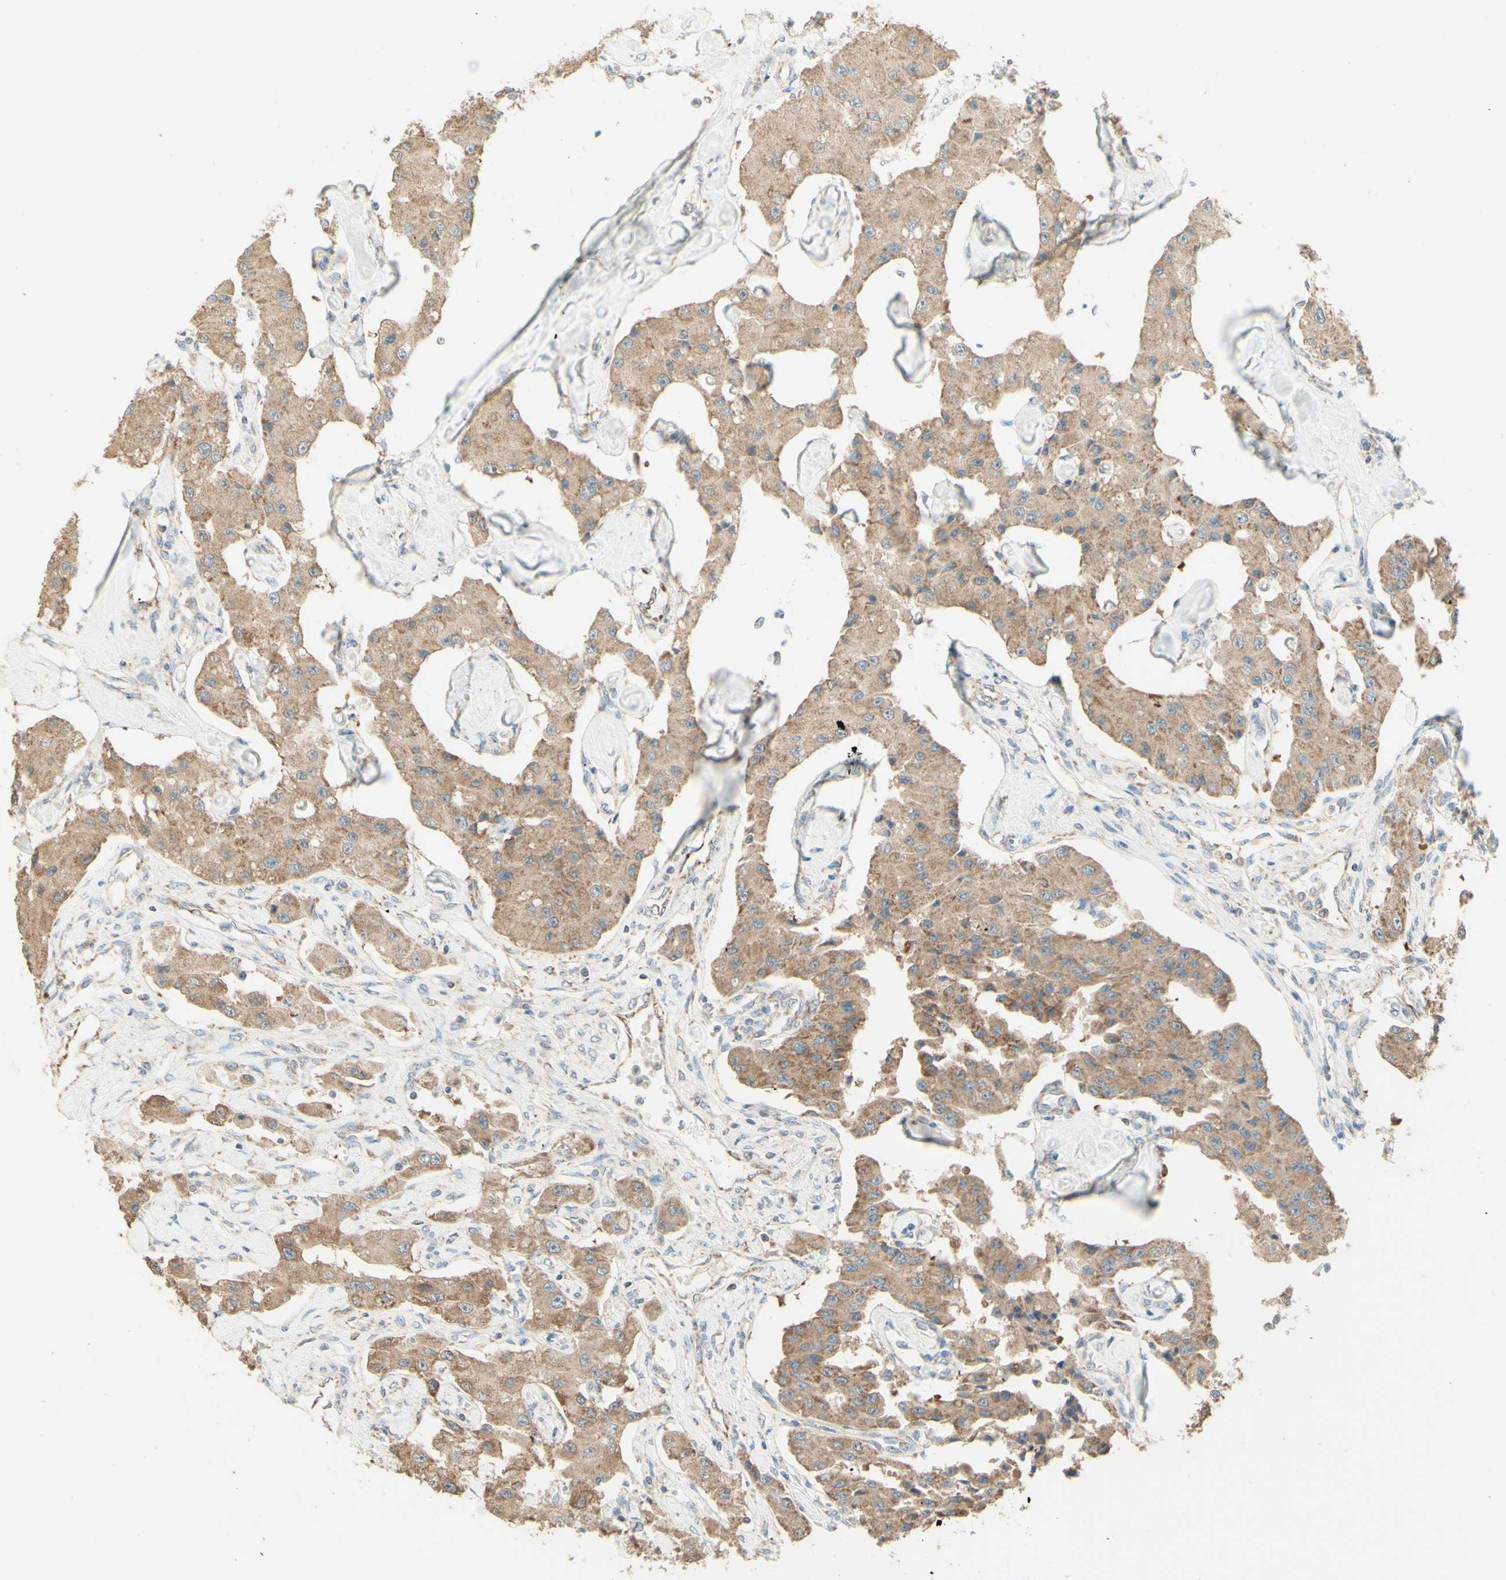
{"staining": {"intensity": "moderate", "quantity": ">75%", "location": "cytoplasmic/membranous"}, "tissue": "carcinoid", "cell_type": "Tumor cells", "image_type": "cancer", "snomed": [{"axis": "morphology", "description": "Carcinoid, malignant, NOS"}, {"axis": "topography", "description": "Pancreas"}], "caption": "There is medium levels of moderate cytoplasmic/membranous staining in tumor cells of carcinoid (malignant), as demonstrated by immunohistochemical staining (brown color).", "gene": "ARMC10", "patient": {"sex": "male", "age": 41}}